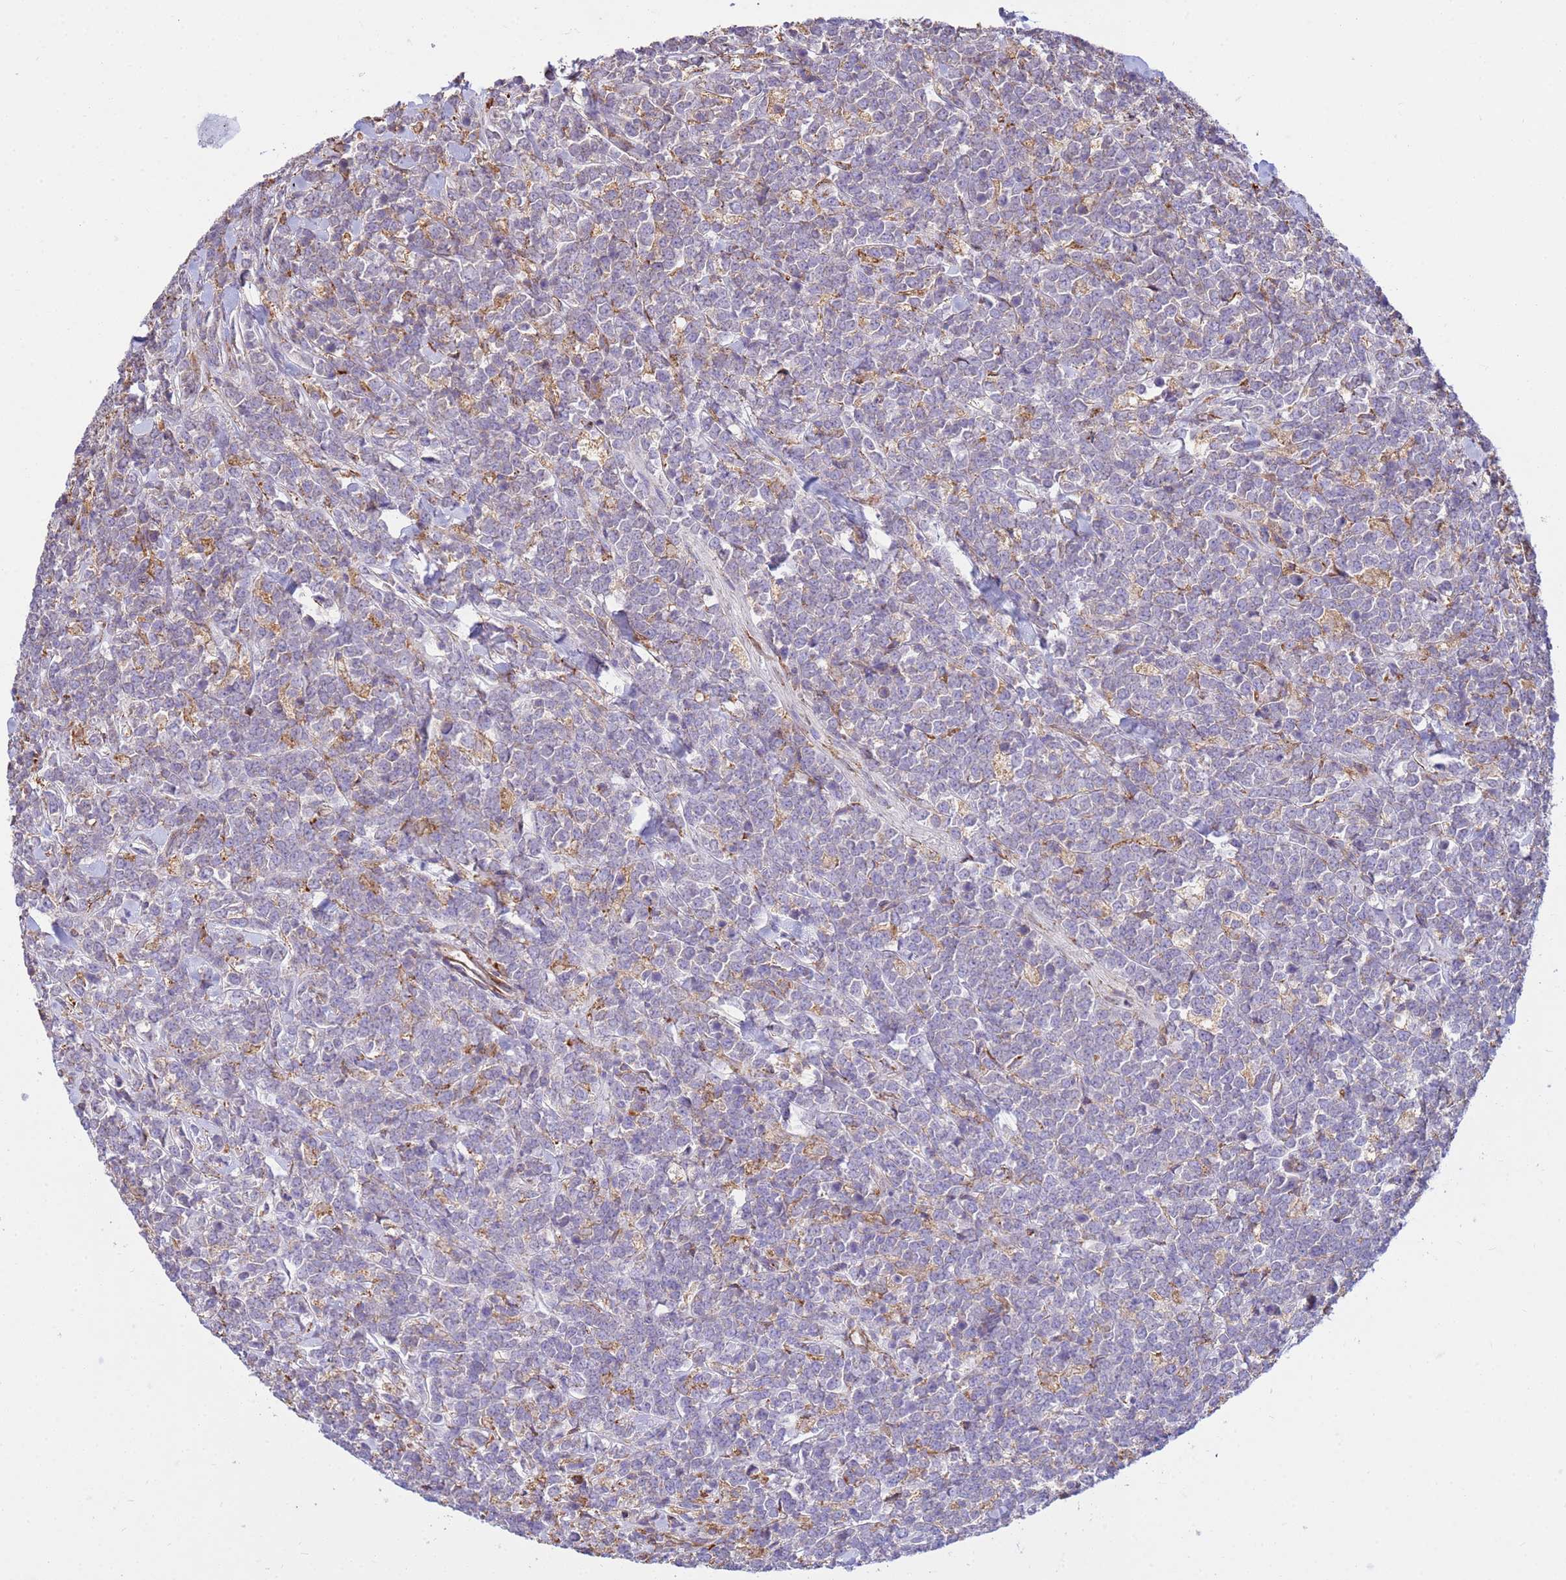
{"staining": {"intensity": "negative", "quantity": "none", "location": "none"}, "tissue": "lymphoma", "cell_type": "Tumor cells", "image_type": "cancer", "snomed": [{"axis": "morphology", "description": "Malignant lymphoma, non-Hodgkin's type, High grade"}, {"axis": "topography", "description": "Small intestine"}], "caption": "Tumor cells are negative for protein expression in human high-grade malignant lymphoma, non-Hodgkin's type.", "gene": "THAP5", "patient": {"sex": "male", "age": 8}}